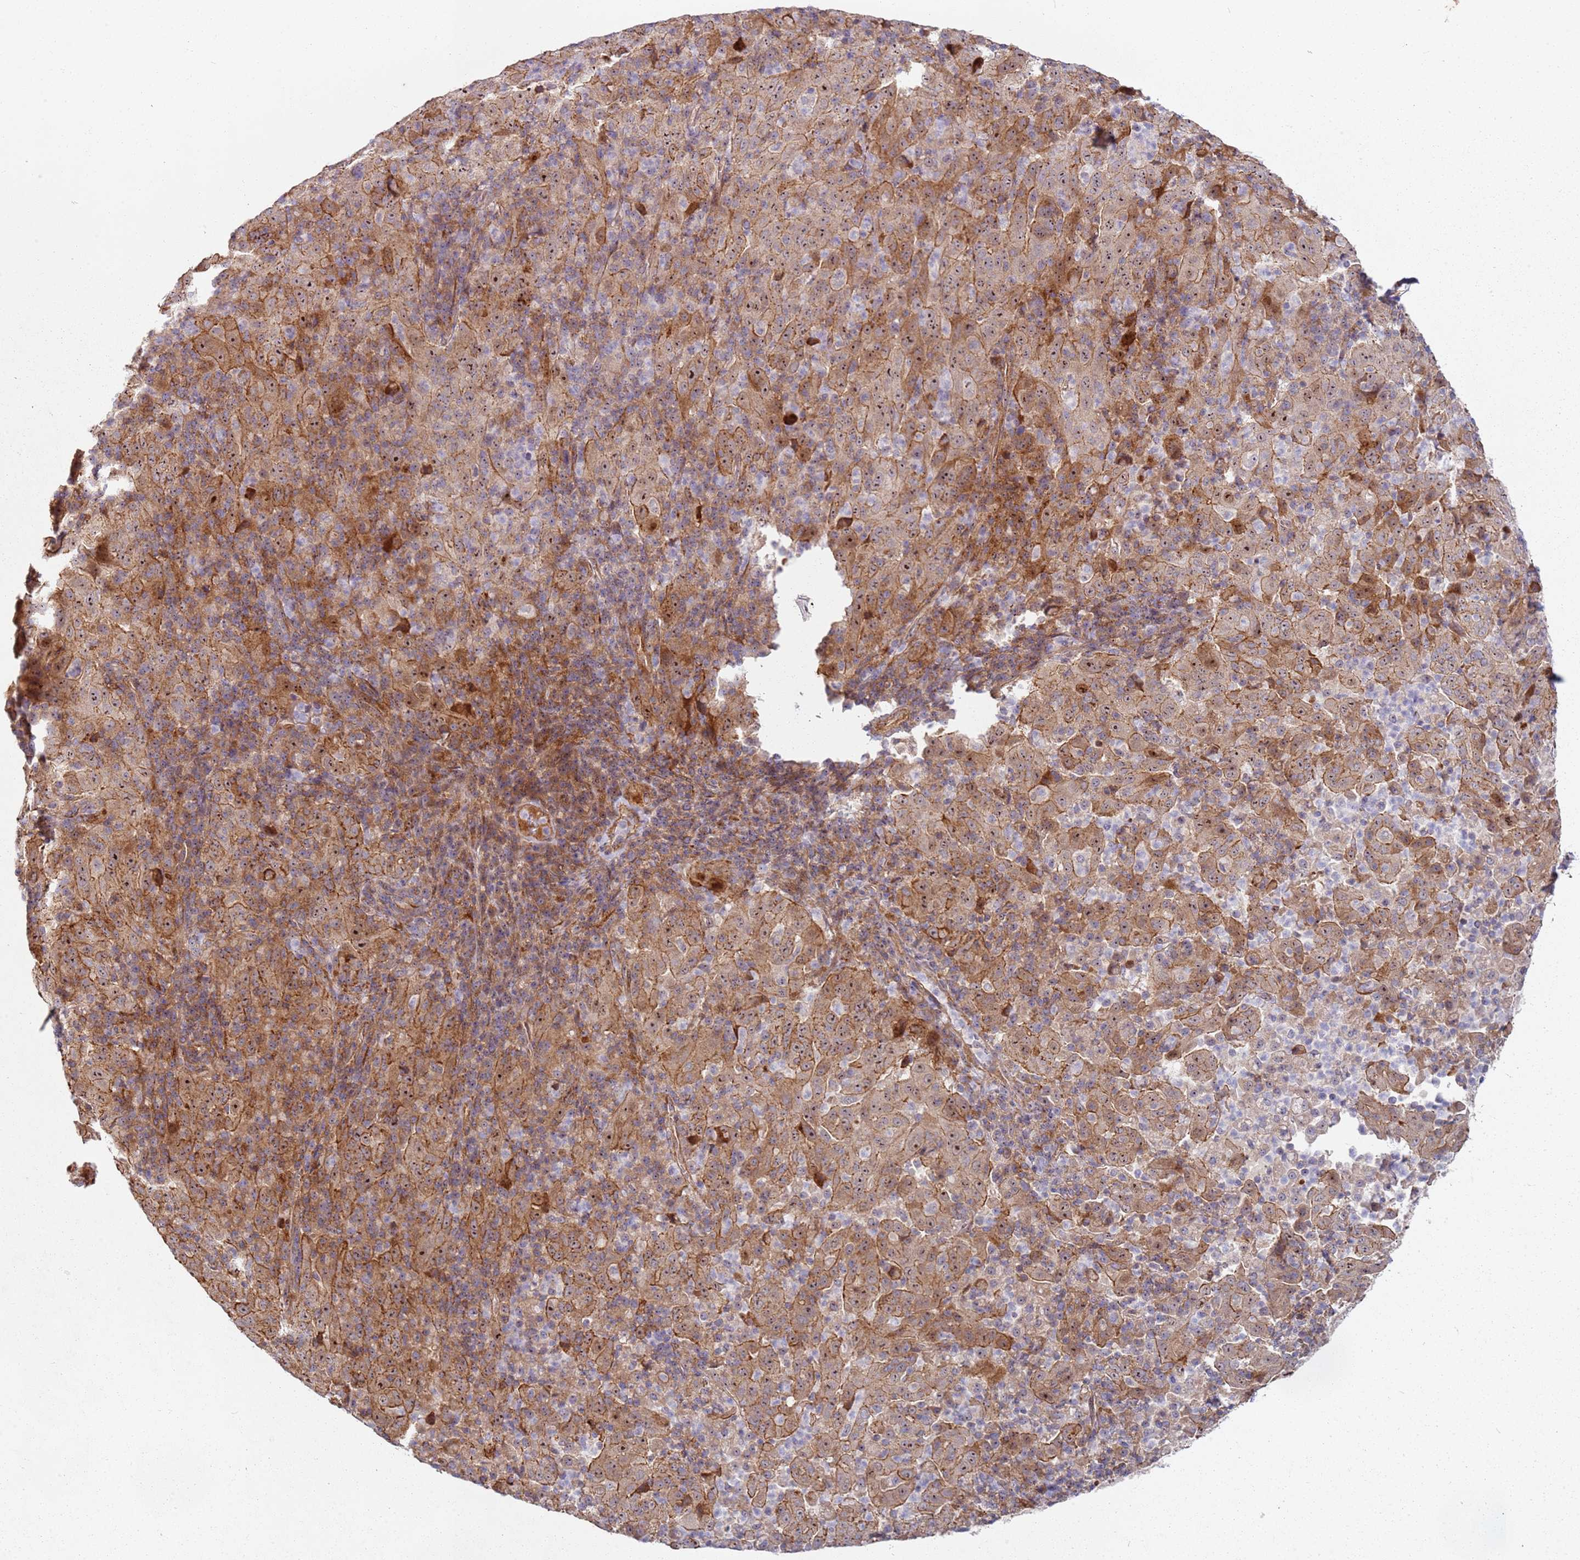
{"staining": {"intensity": "moderate", "quantity": ">75%", "location": "cytoplasmic/membranous"}, "tissue": "pancreatic cancer", "cell_type": "Tumor cells", "image_type": "cancer", "snomed": [{"axis": "morphology", "description": "Adenocarcinoma, NOS"}, {"axis": "topography", "description": "Pancreas"}], "caption": "A brown stain labels moderate cytoplasmic/membranous expression of a protein in human pancreatic cancer (adenocarcinoma) tumor cells.", "gene": "C2CD4B", "patient": {"sex": "male", "age": 63}}